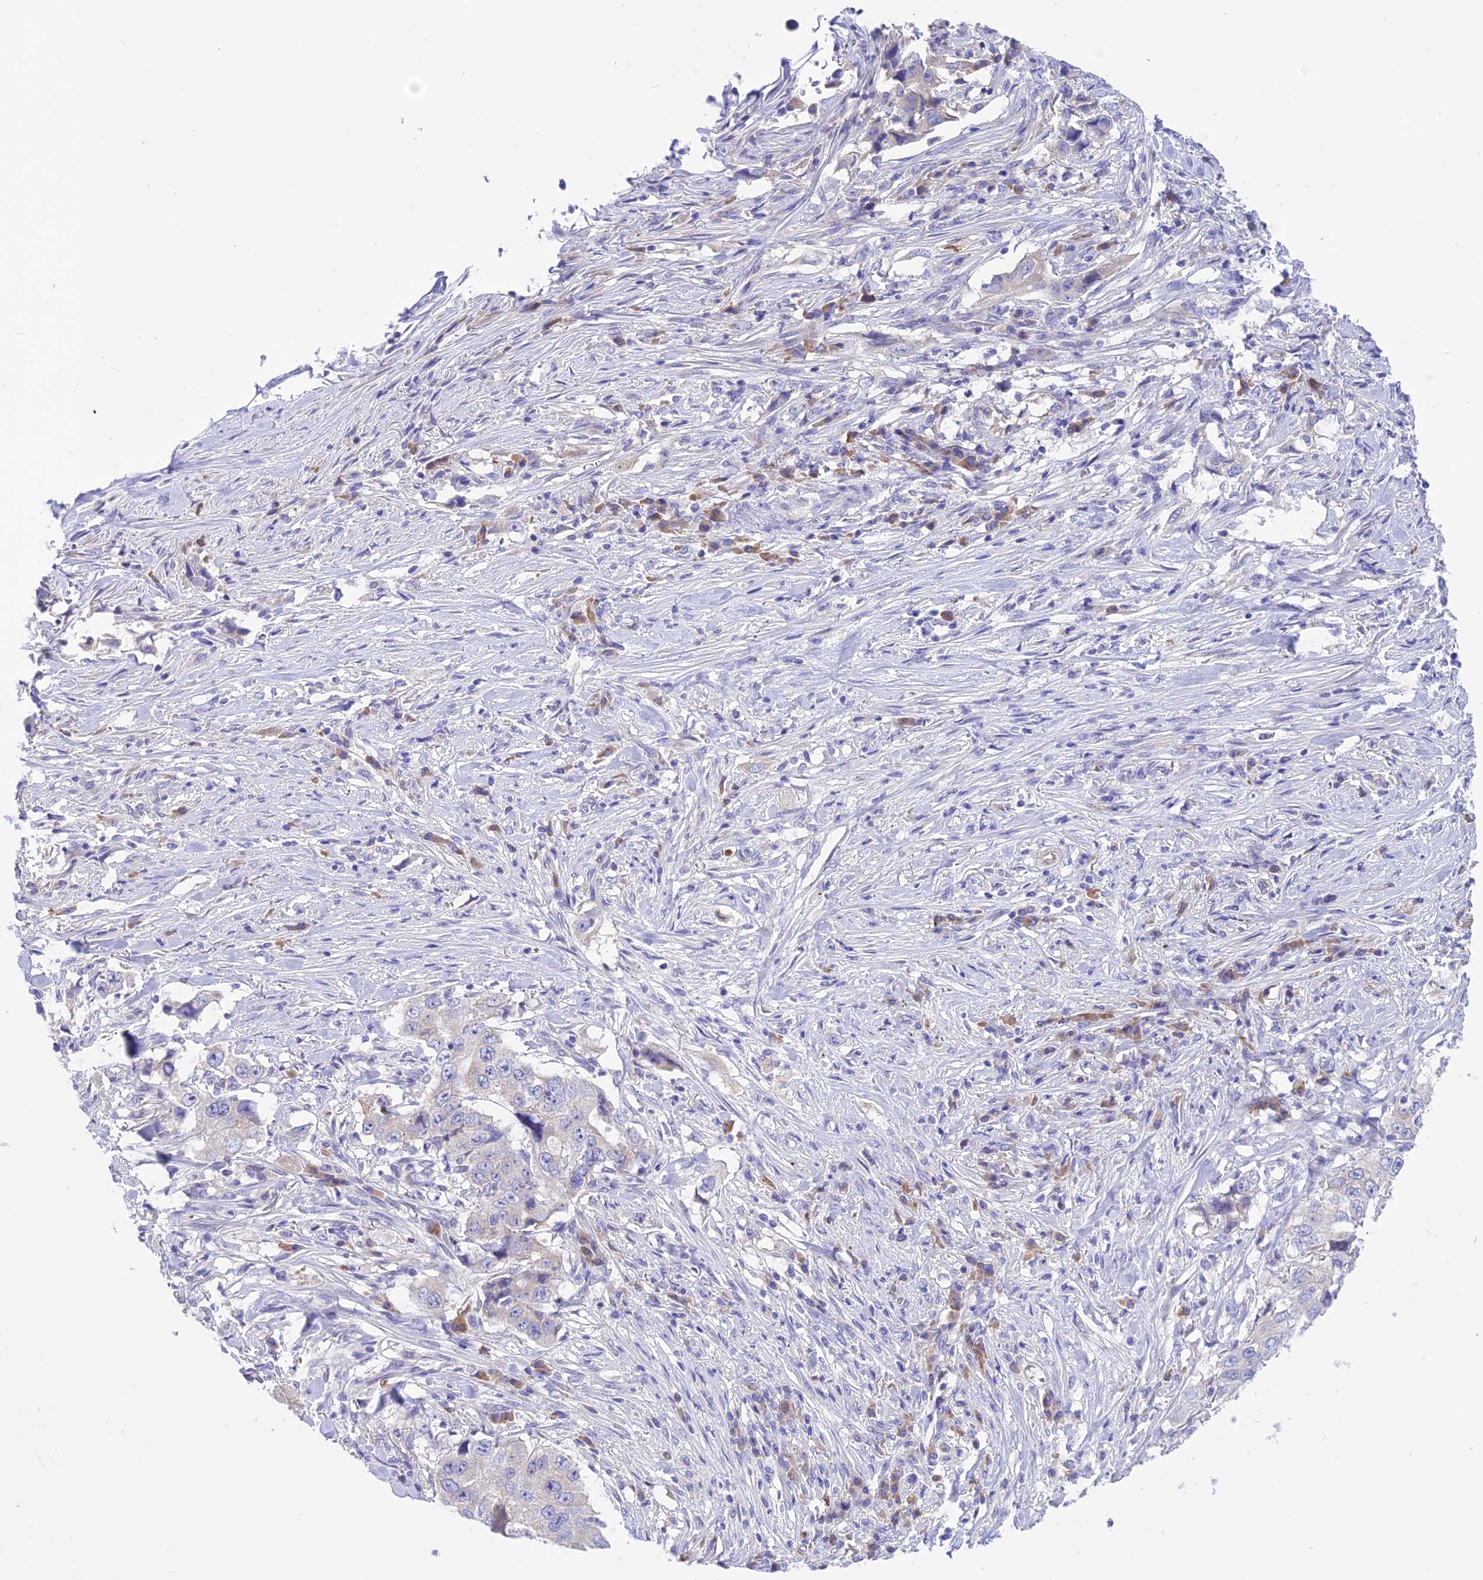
{"staining": {"intensity": "negative", "quantity": "none", "location": "none"}, "tissue": "lung cancer", "cell_type": "Tumor cells", "image_type": "cancer", "snomed": [{"axis": "morphology", "description": "Adenocarcinoma, NOS"}, {"axis": "topography", "description": "Lung"}], "caption": "A histopathology image of human lung cancer (adenocarcinoma) is negative for staining in tumor cells.", "gene": "DCAF16", "patient": {"sex": "female", "age": 51}}